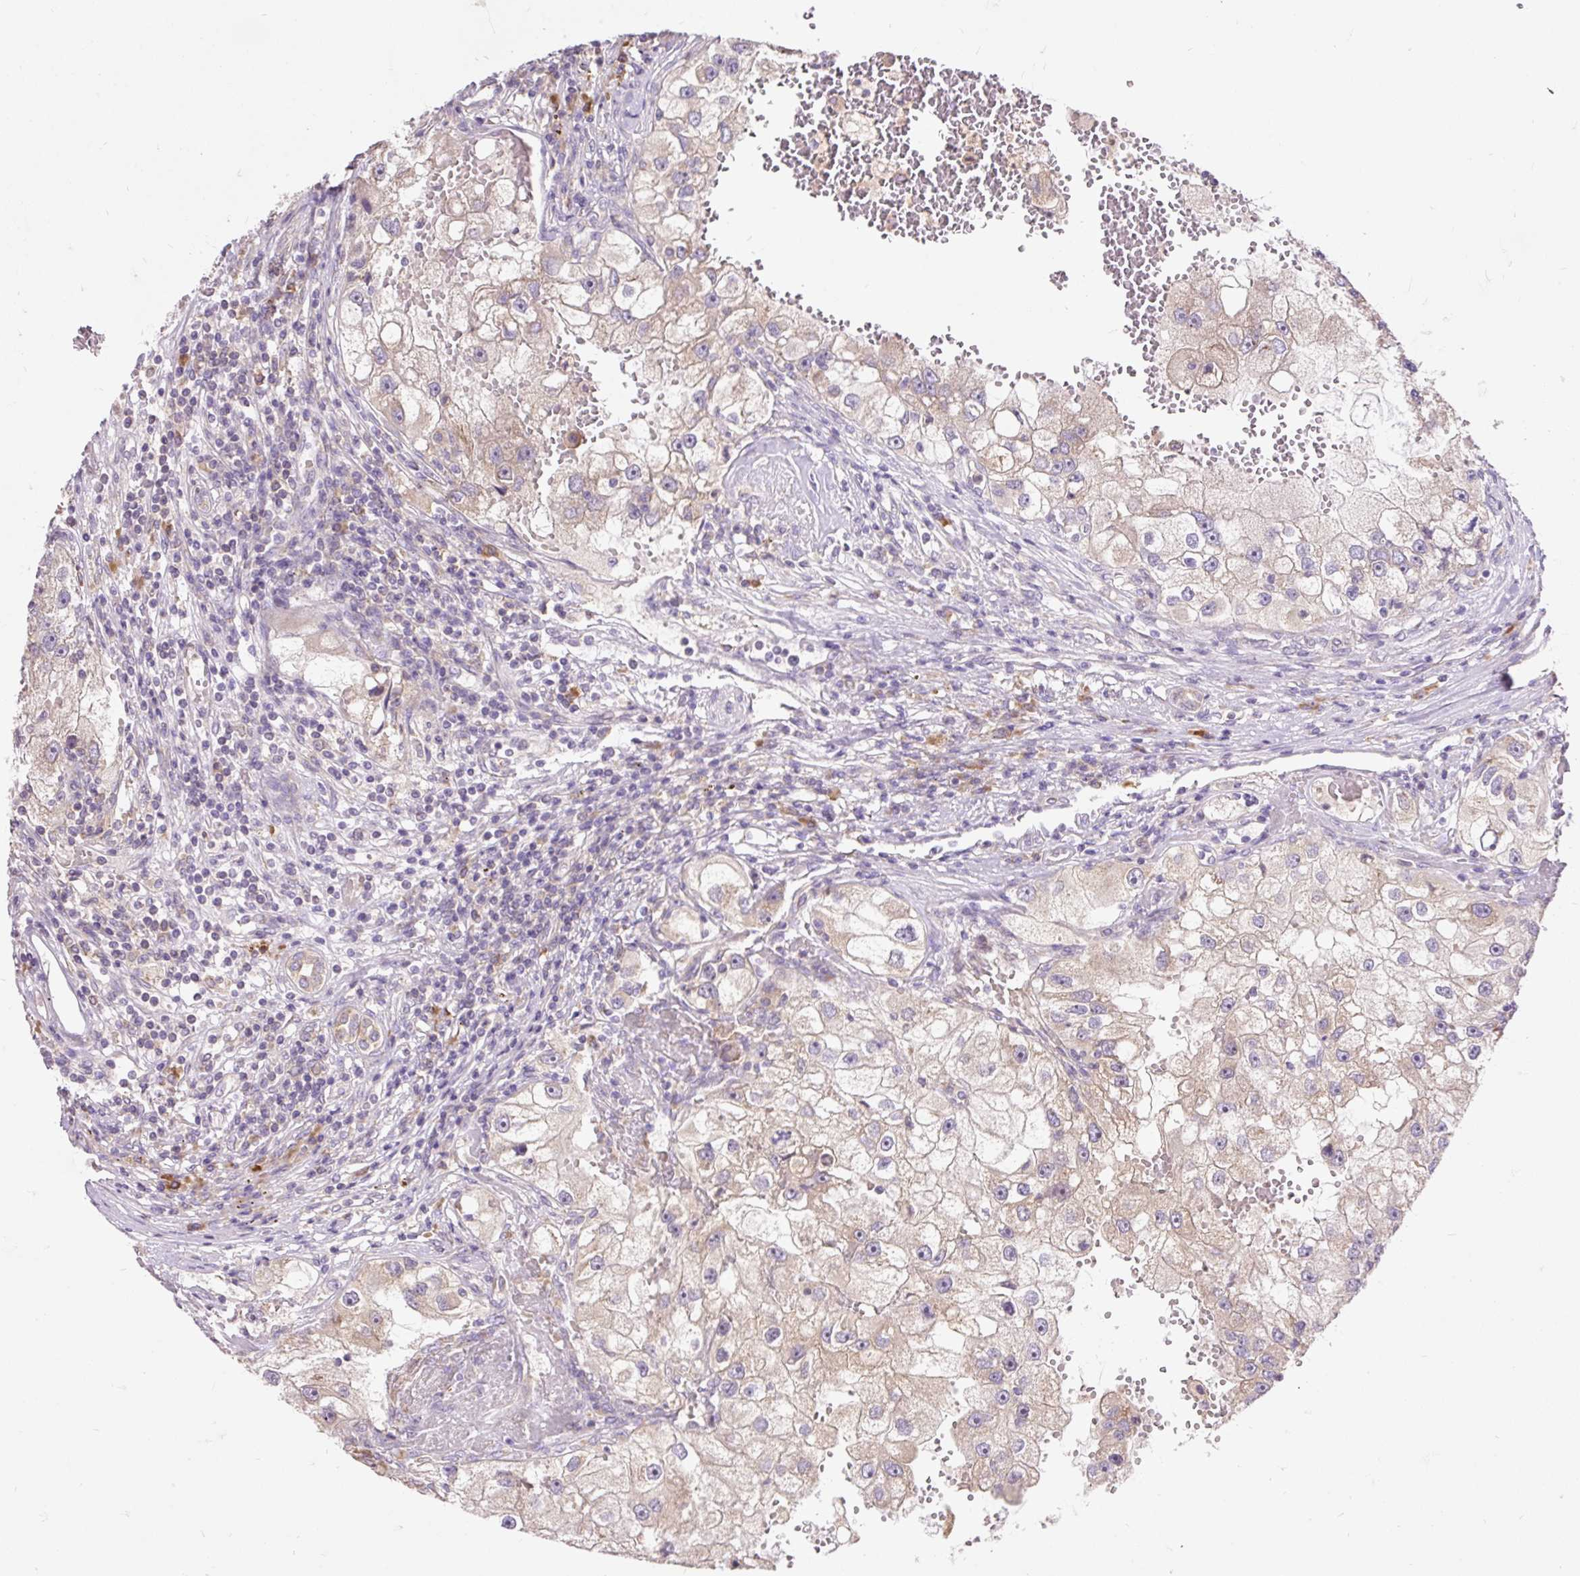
{"staining": {"intensity": "weak", "quantity": "<25%", "location": "cytoplasmic/membranous"}, "tissue": "renal cancer", "cell_type": "Tumor cells", "image_type": "cancer", "snomed": [{"axis": "morphology", "description": "Adenocarcinoma, NOS"}, {"axis": "topography", "description": "Kidney"}], "caption": "Immunohistochemical staining of human renal adenocarcinoma exhibits no significant expression in tumor cells.", "gene": "SEC63", "patient": {"sex": "male", "age": 63}}